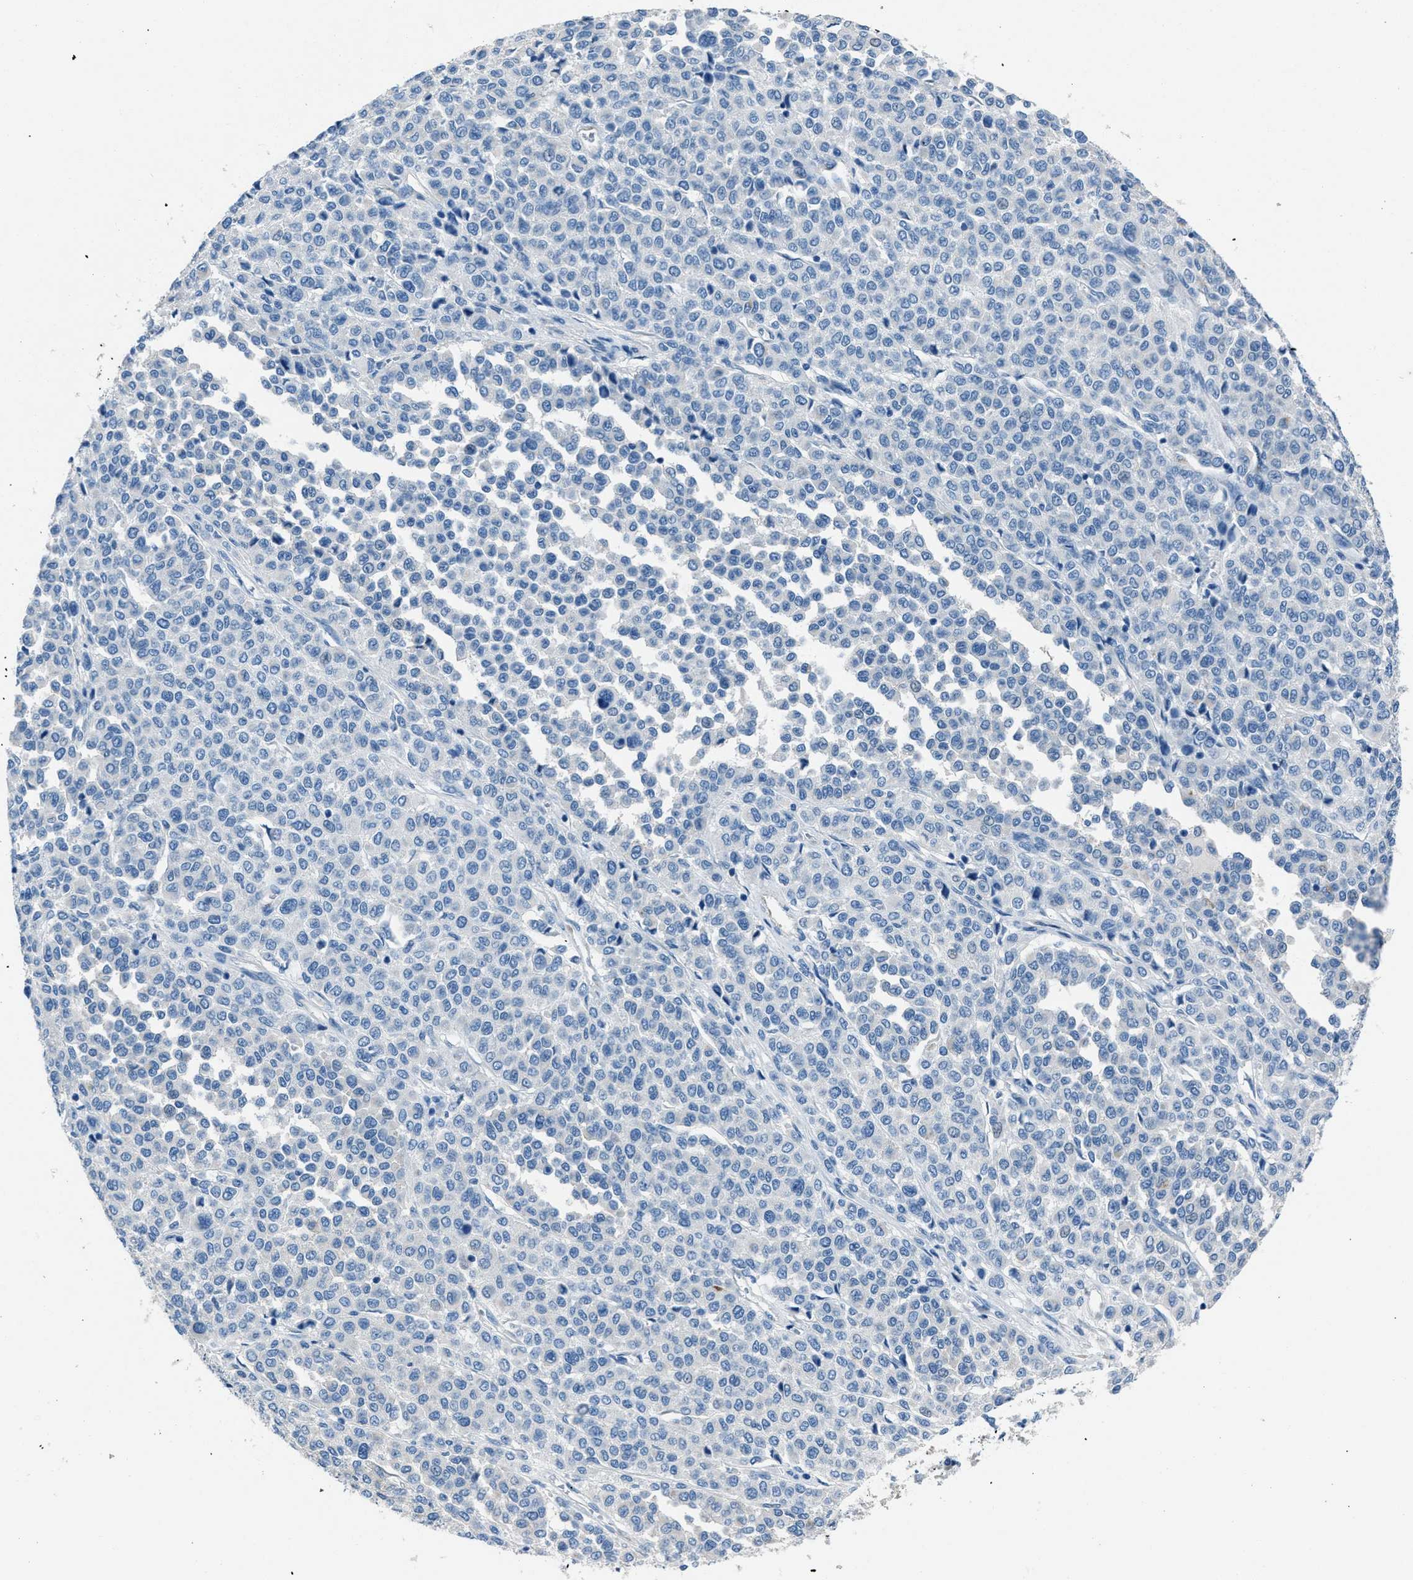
{"staining": {"intensity": "negative", "quantity": "none", "location": "none"}, "tissue": "melanoma", "cell_type": "Tumor cells", "image_type": "cancer", "snomed": [{"axis": "morphology", "description": "Malignant melanoma, Metastatic site"}, {"axis": "topography", "description": "Pancreas"}], "caption": "An immunohistochemistry (IHC) histopathology image of malignant melanoma (metastatic site) is shown. There is no staining in tumor cells of malignant melanoma (metastatic site).", "gene": "AMACR", "patient": {"sex": "female", "age": 30}}